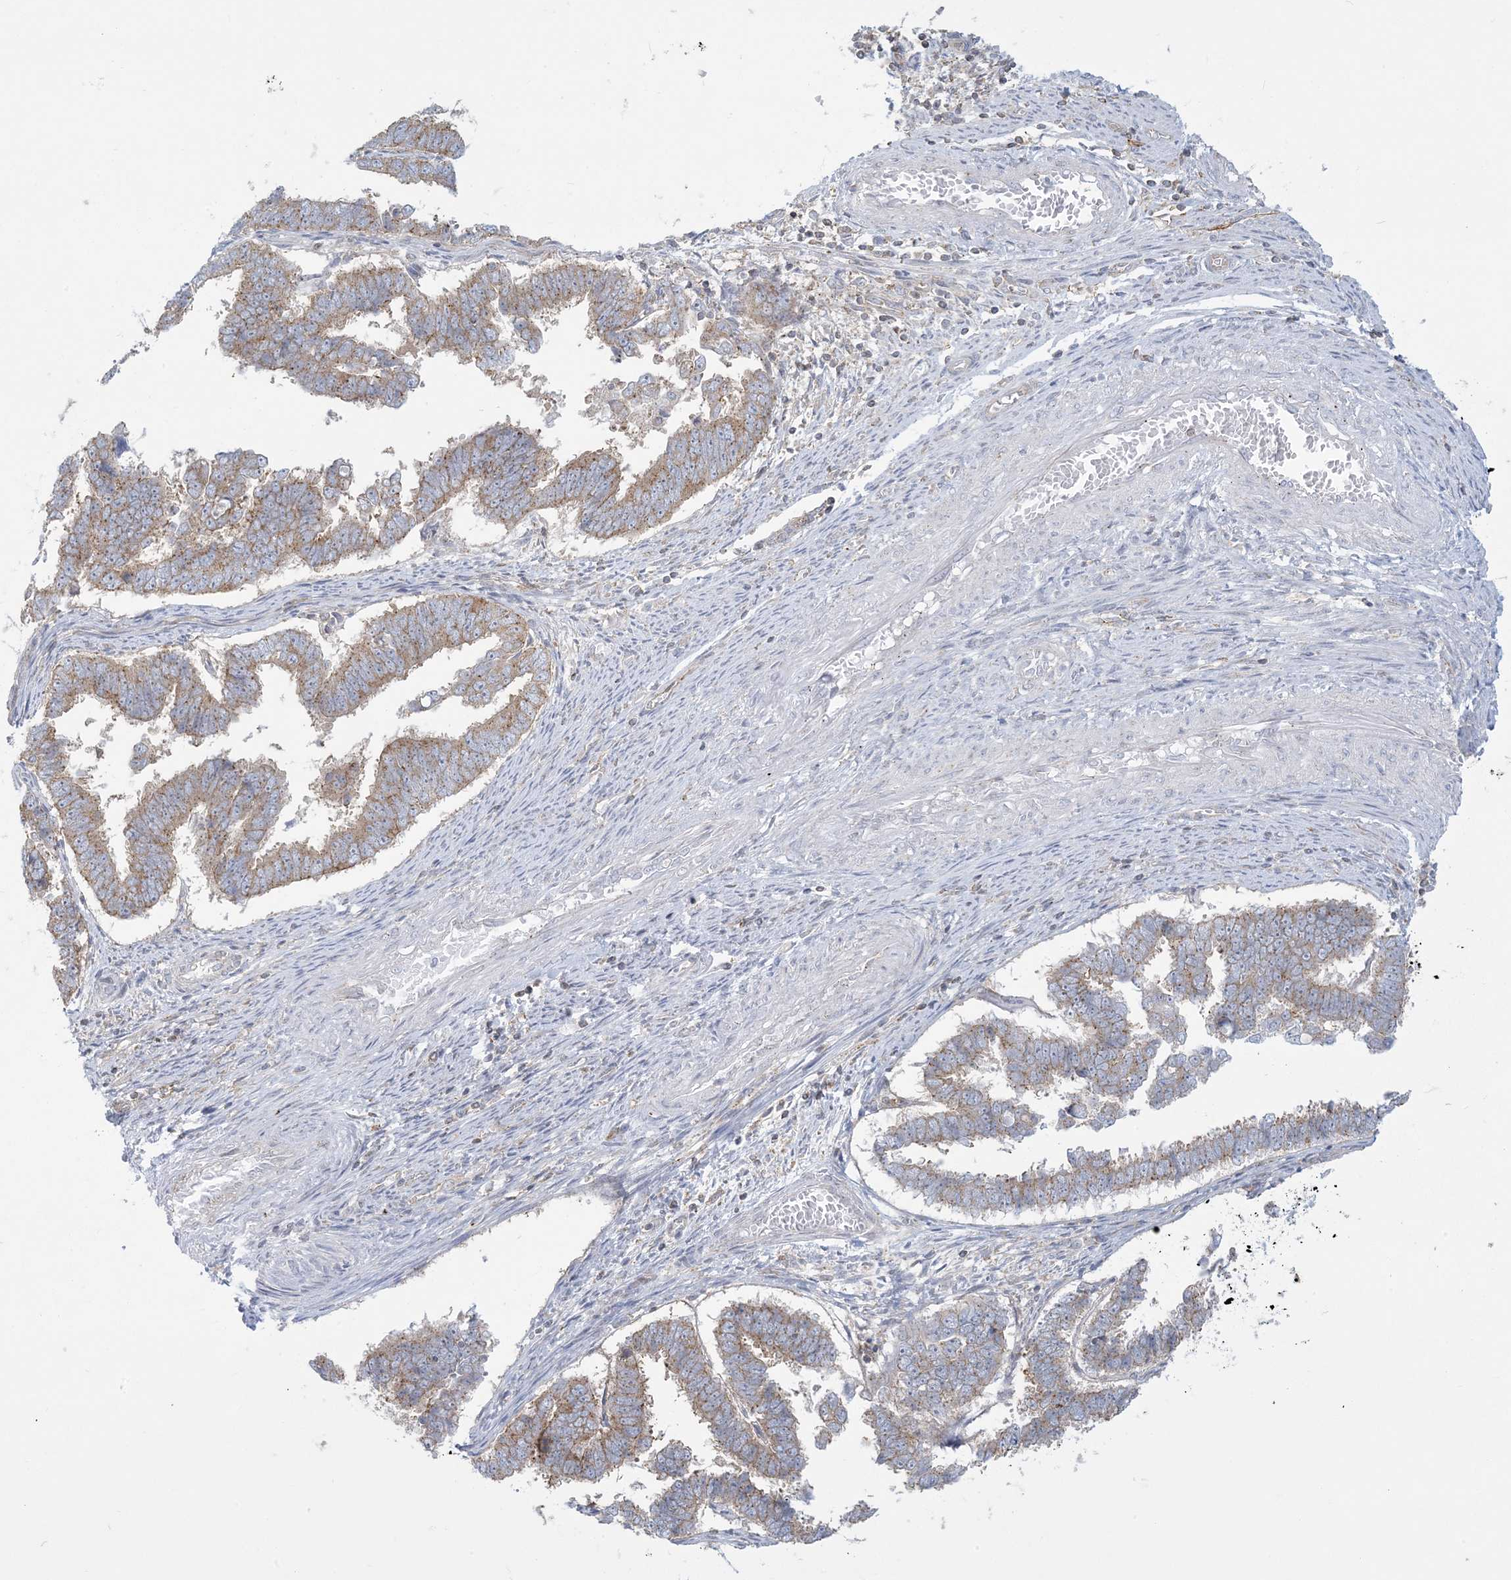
{"staining": {"intensity": "weak", "quantity": ">75%", "location": "cytoplasmic/membranous"}, "tissue": "endometrial cancer", "cell_type": "Tumor cells", "image_type": "cancer", "snomed": [{"axis": "morphology", "description": "Adenocarcinoma, NOS"}, {"axis": "topography", "description": "Endometrium"}], "caption": "IHC photomicrograph of endometrial adenocarcinoma stained for a protein (brown), which demonstrates low levels of weak cytoplasmic/membranous staining in about >75% of tumor cells.", "gene": "SLAMF9", "patient": {"sex": "female", "age": 75}}